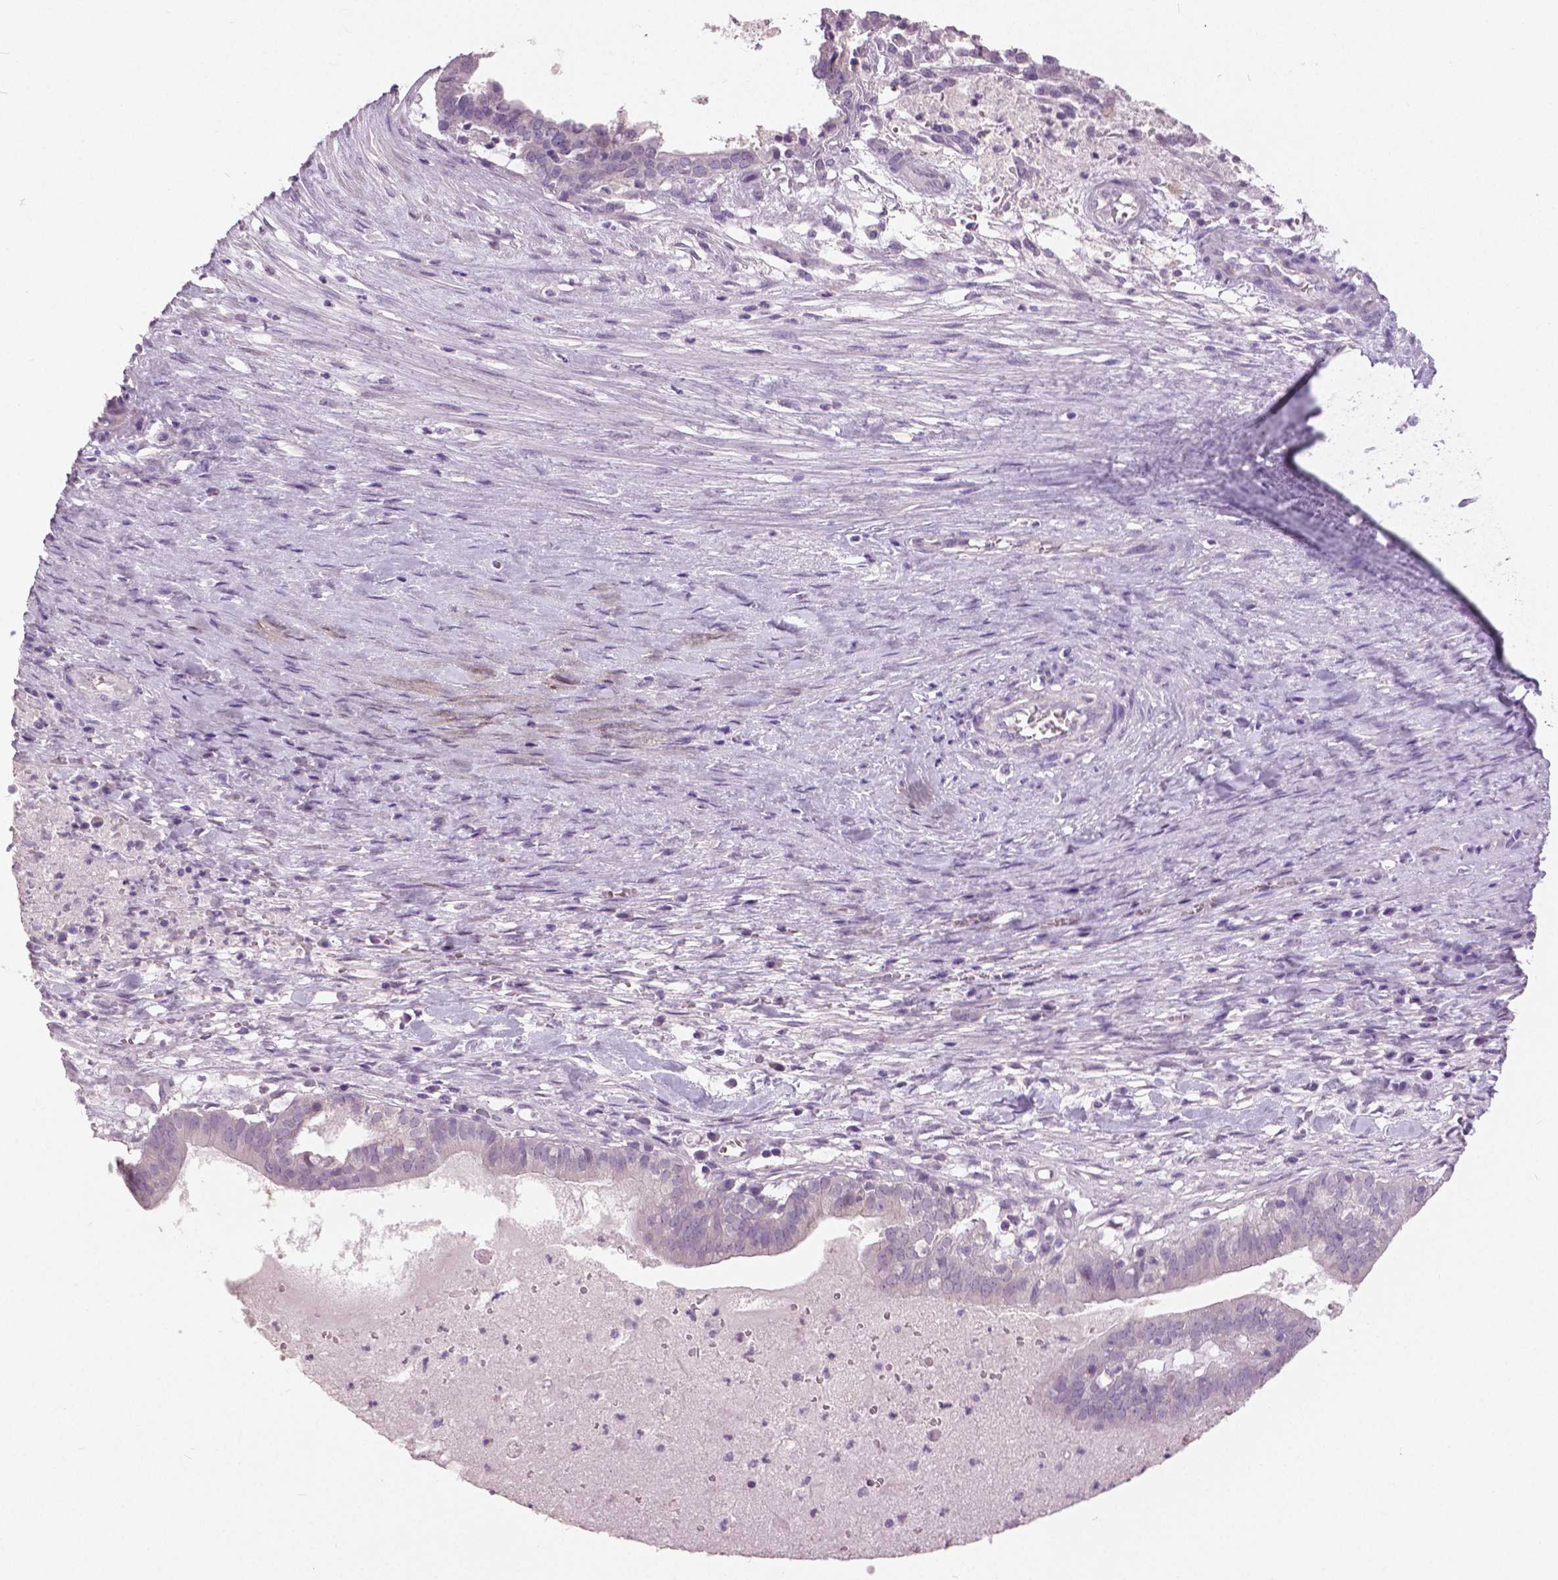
{"staining": {"intensity": "negative", "quantity": "none", "location": "none"}, "tissue": "ovarian cancer", "cell_type": "Tumor cells", "image_type": "cancer", "snomed": [{"axis": "morphology", "description": "Carcinoma, endometroid"}, {"axis": "topography", "description": "Ovary"}], "caption": "Endometroid carcinoma (ovarian) stained for a protein using immunohistochemistry (IHC) exhibits no staining tumor cells.", "gene": "GRIN2A", "patient": {"sex": "female", "age": 64}}